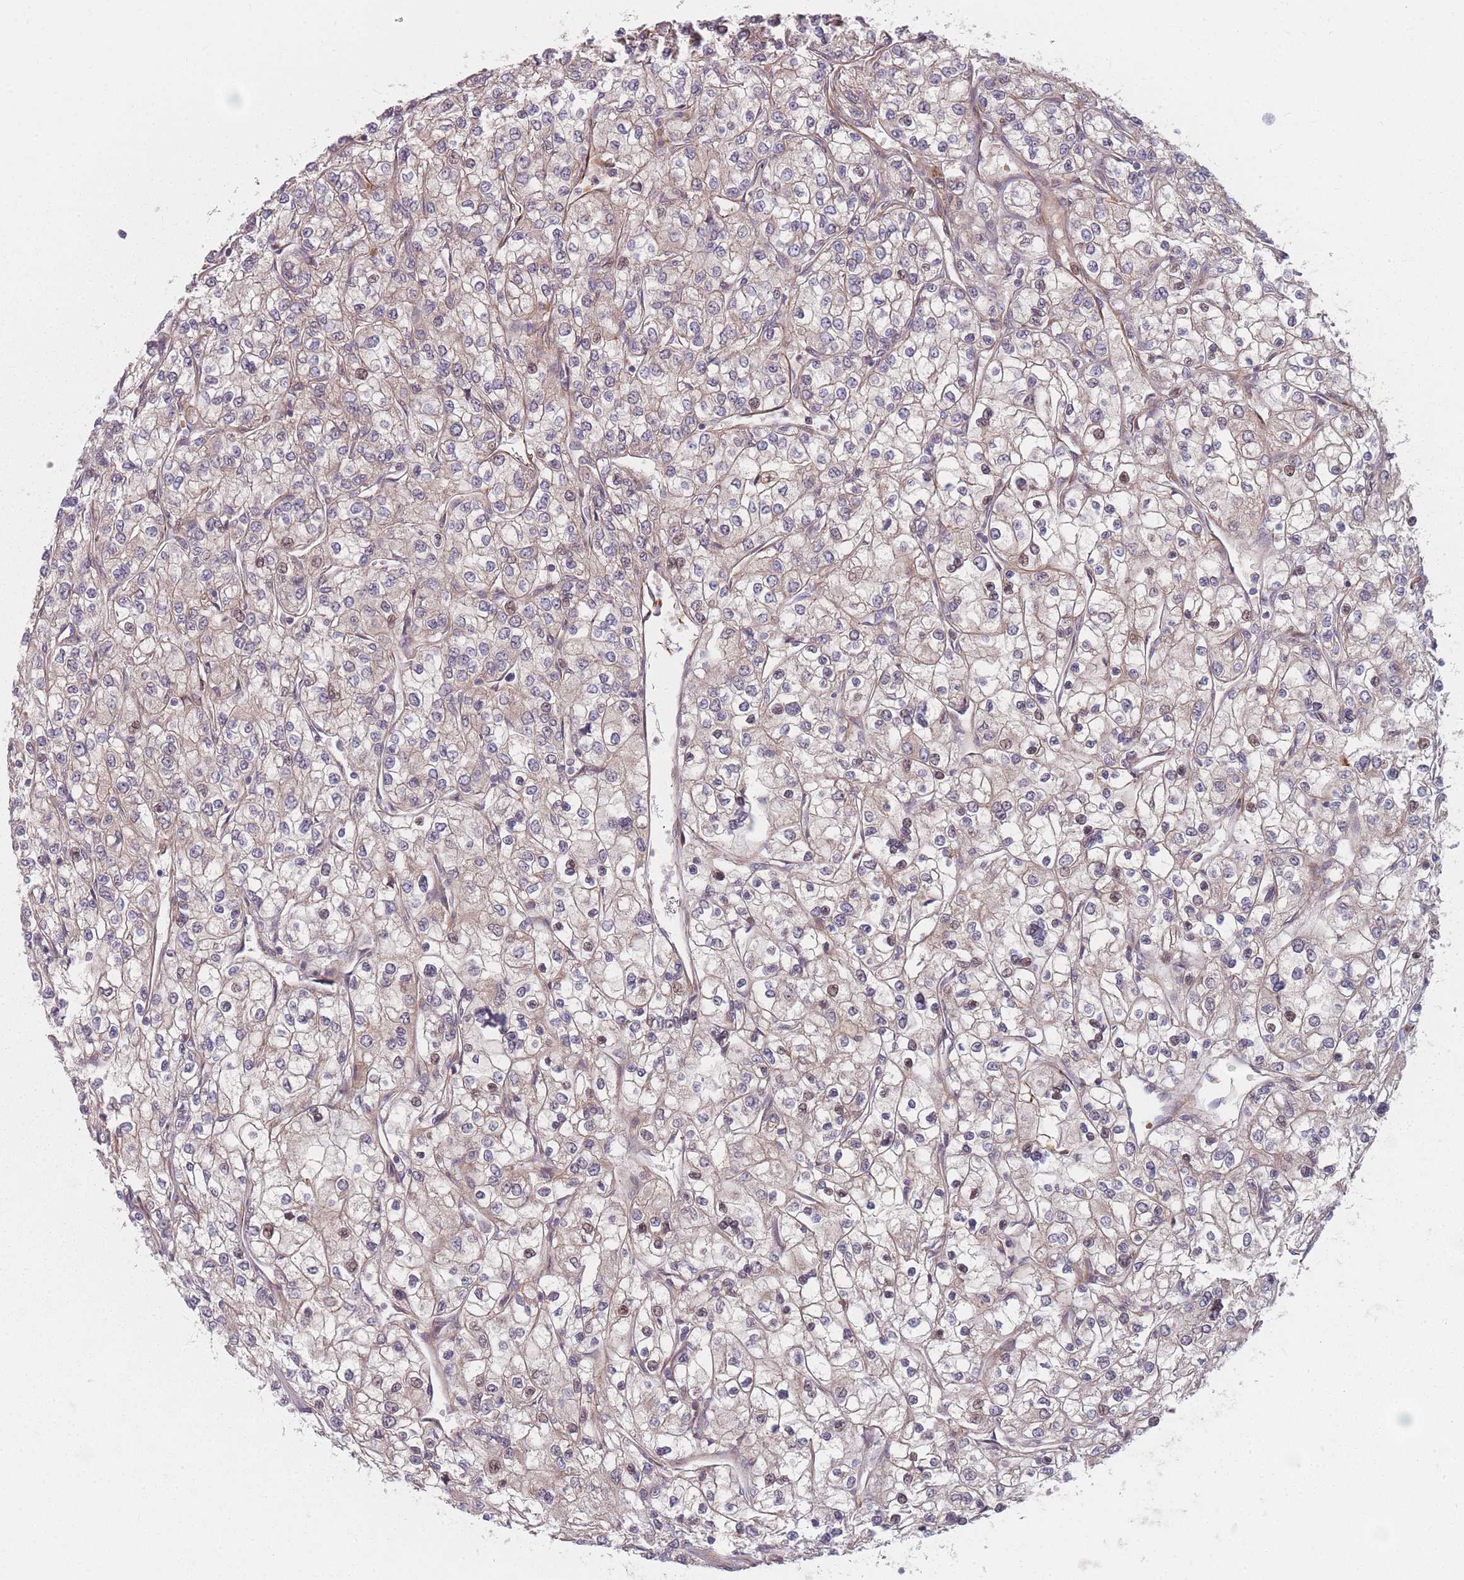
{"staining": {"intensity": "weak", "quantity": "<25%", "location": "cytoplasmic/membranous"}, "tissue": "renal cancer", "cell_type": "Tumor cells", "image_type": "cancer", "snomed": [{"axis": "morphology", "description": "Adenocarcinoma, NOS"}, {"axis": "topography", "description": "Kidney"}], "caption": "An immunohistochemistry (IHC) photomicrograph of renal adenocarcinoma is shown. There is no staining in tumor cells of renal adenocarcinoma.", "gene": "EEF1AKMT2", "patient": {"sex": "male", "age": 80}}